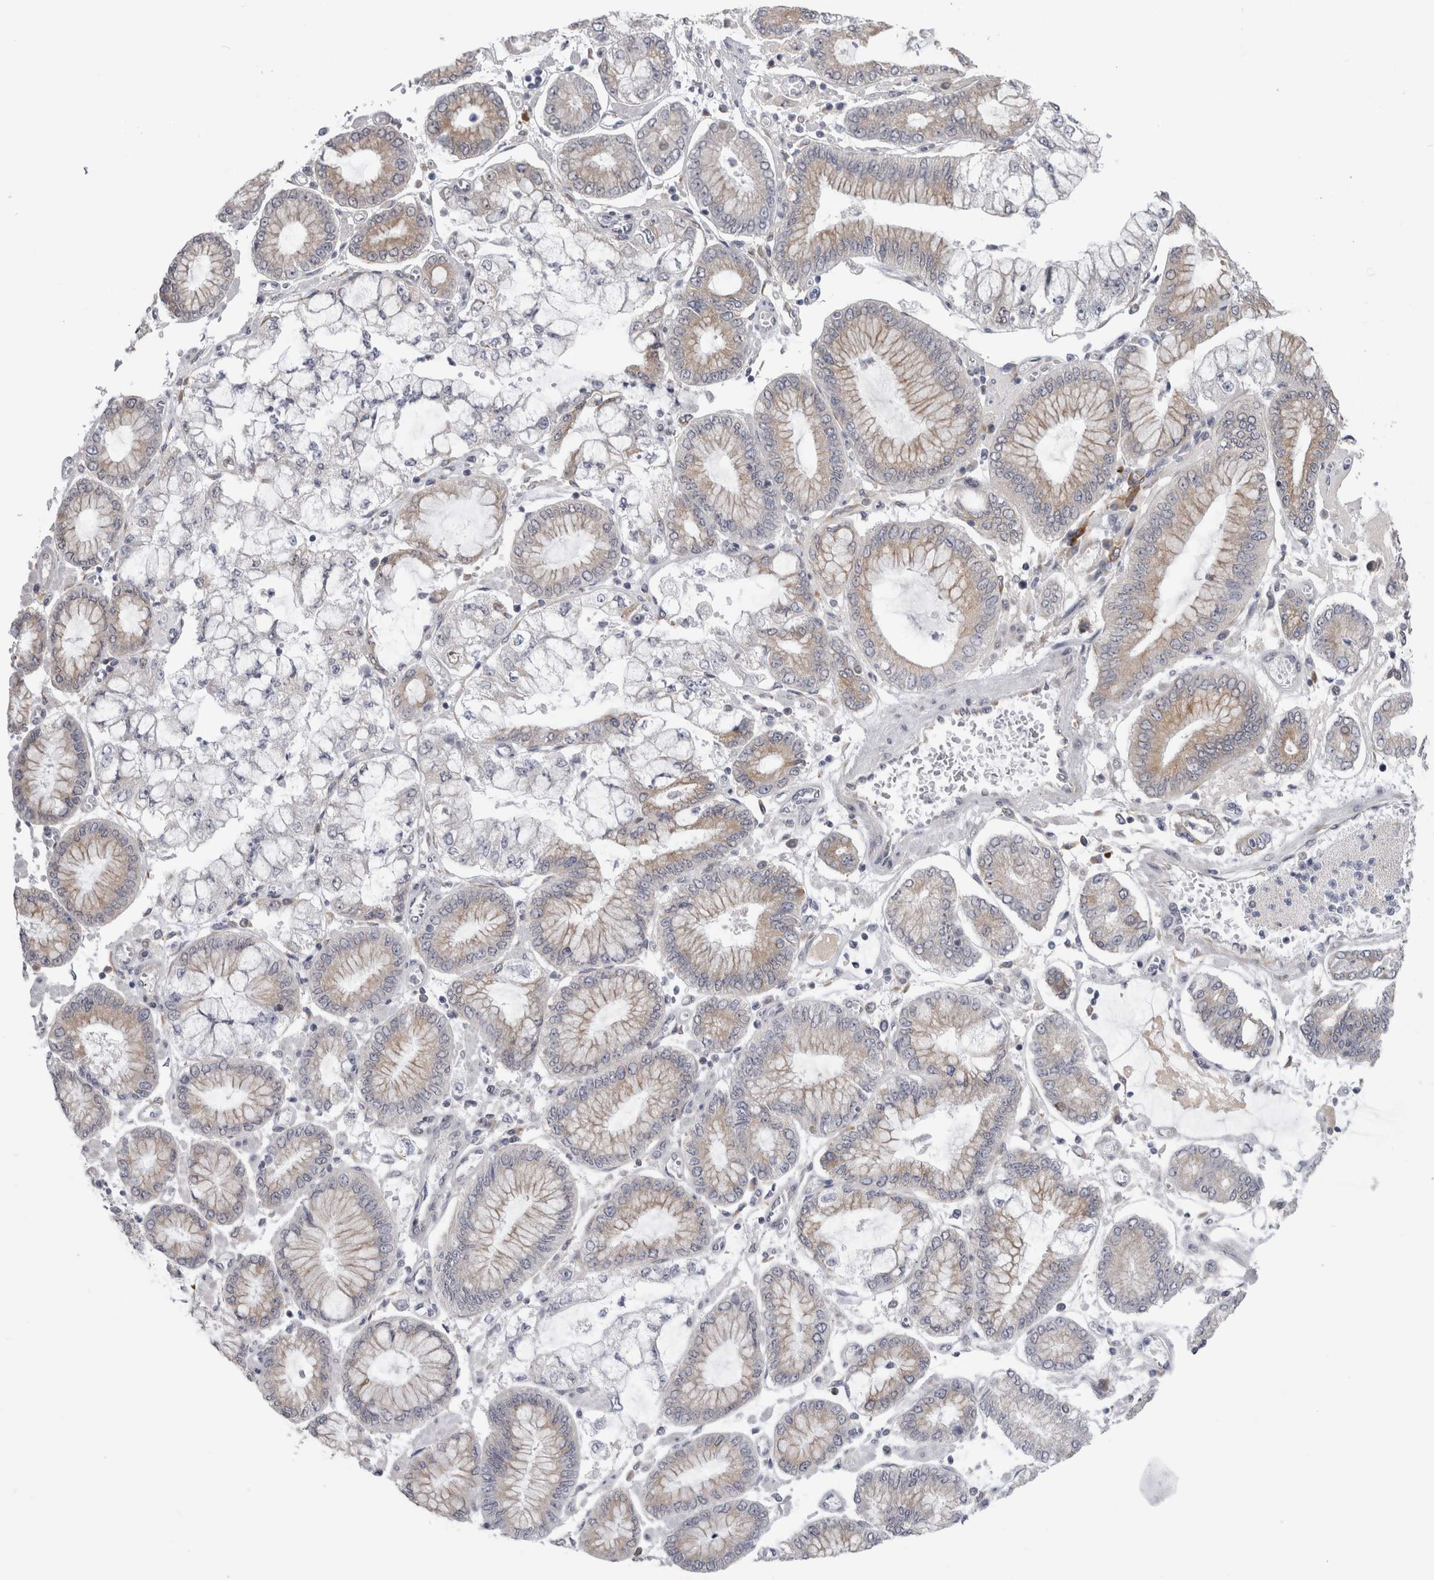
{"staining": {"intensity": "weak", "quantity": "<25%", "location": "cytoplasmic/membranous"}, "tissue": "stomach cancer", "cell_type": "Tumor cells", "image_type": "cancer", "snomed": [{"axis": "morphology", "description": "Adenocarcinoma, NOS"}, {"axis": "topography", "description": "Stomach"}], "caption": "A photomicrograph of stomach cancer (adenocarcinoma) stained for a protein shows no brown staining in tumor cells. (Immunohistochemistry, brightfield microscopy, high magnification).", "gene": "TMEM242", "patient": {"sex": "male", "age": 76}}